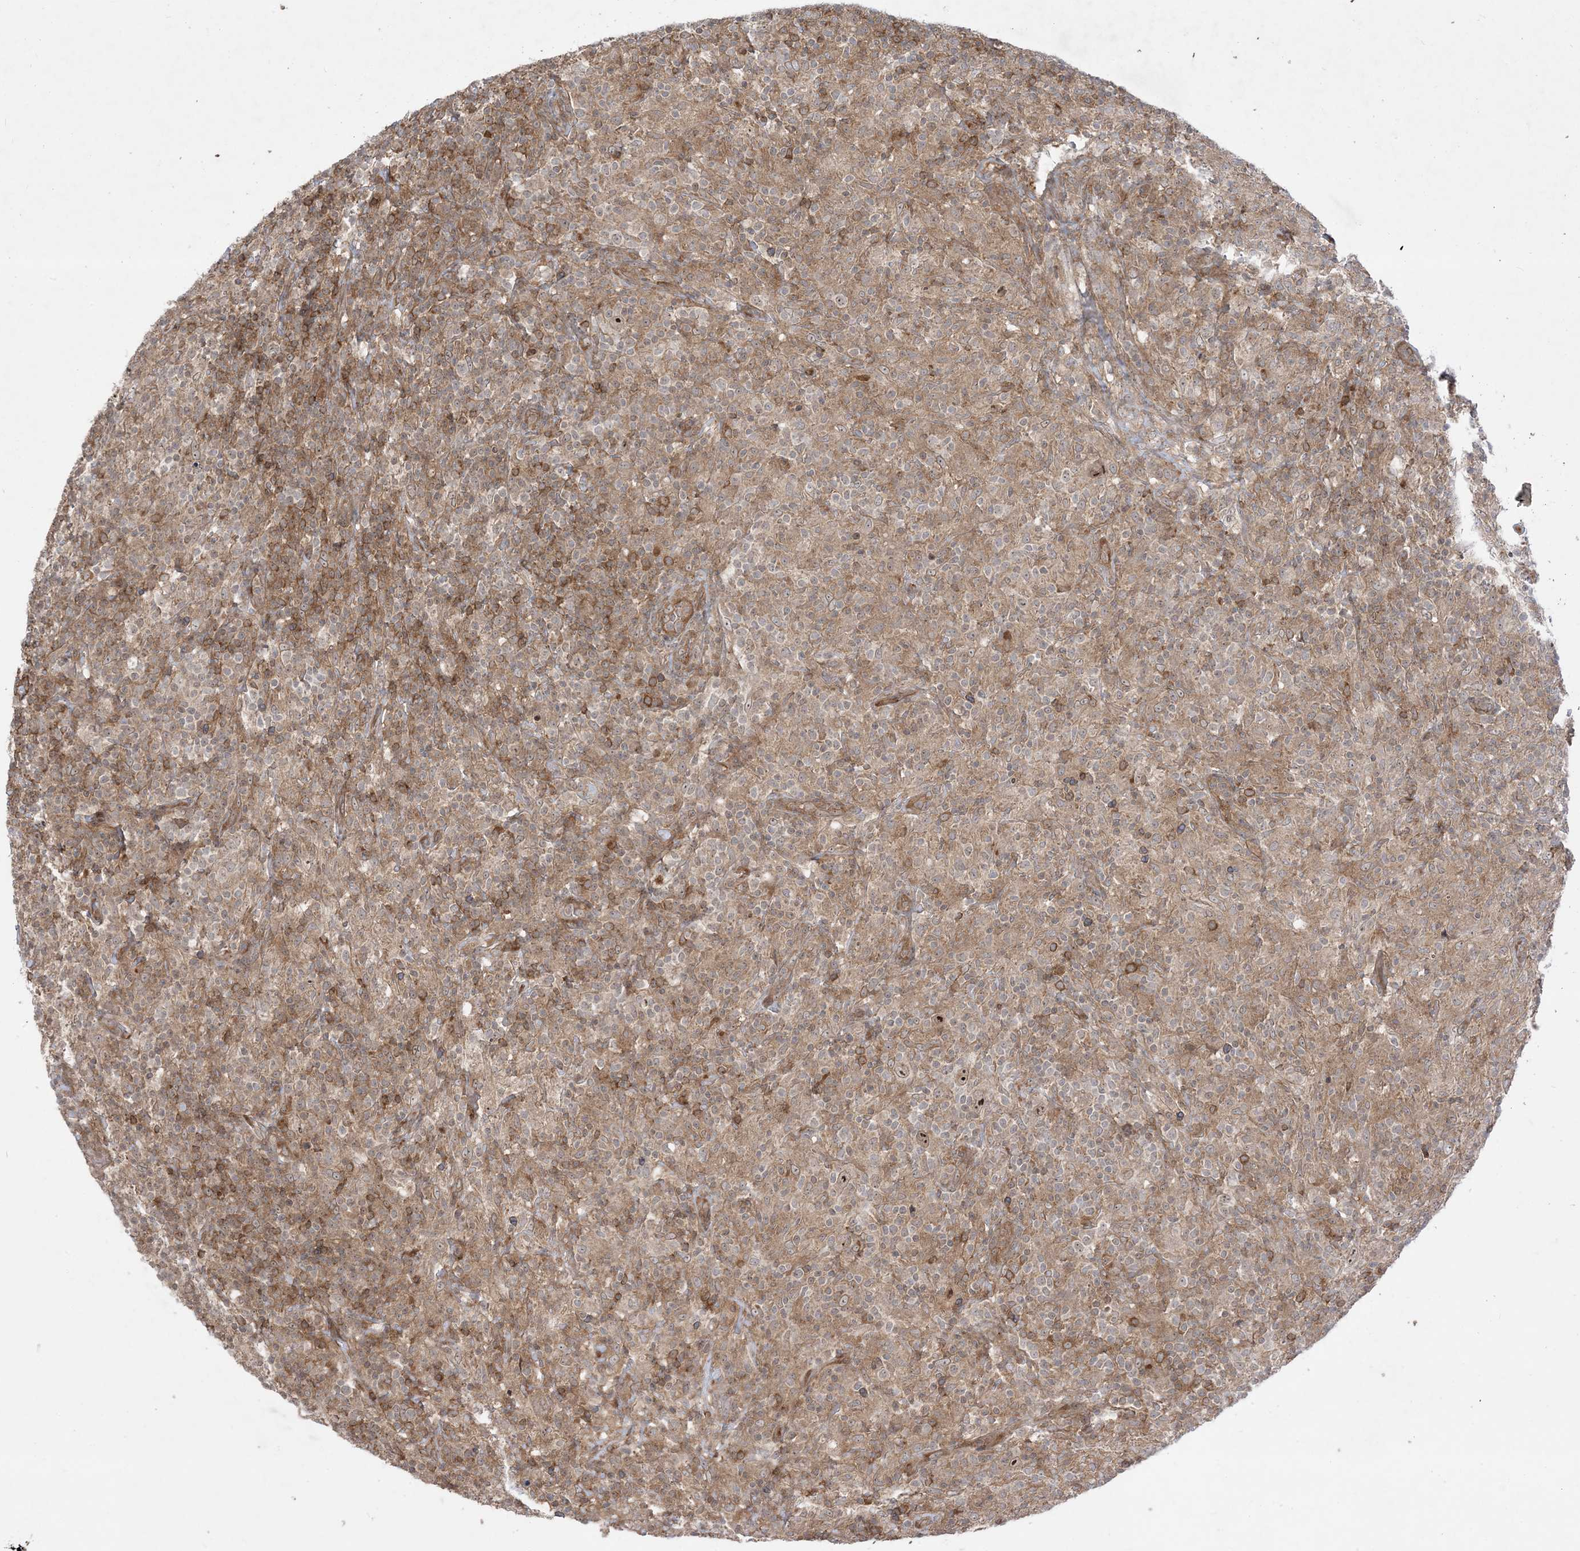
{"staining": {"intensity": "moderate", "quantity": ">75%", "location": "nuclear"}, "tissue": "lymphoma", "cell_type": "Tumor cells", "image_type": "cancer", "snomed": [{"axis": "morphology", "description": "Hodgkin's disease, NOS"}, {"axis": "topography", "description": "Lymph node"}], "caption": "Immunohistochemical staining of human lymphoma exhibits medium levels of moderate nuclear protein staining in approximately >75% of tumor cells. The staining was performed using DAB (3,3'-diaminobenzidine) to visualize the protein expression in brown, while the nuclei were stained in blue with hematoxylin (Magnification: 20x).", "gene": "SOGA3", "patient": {"sex": "male", "age": 70}}